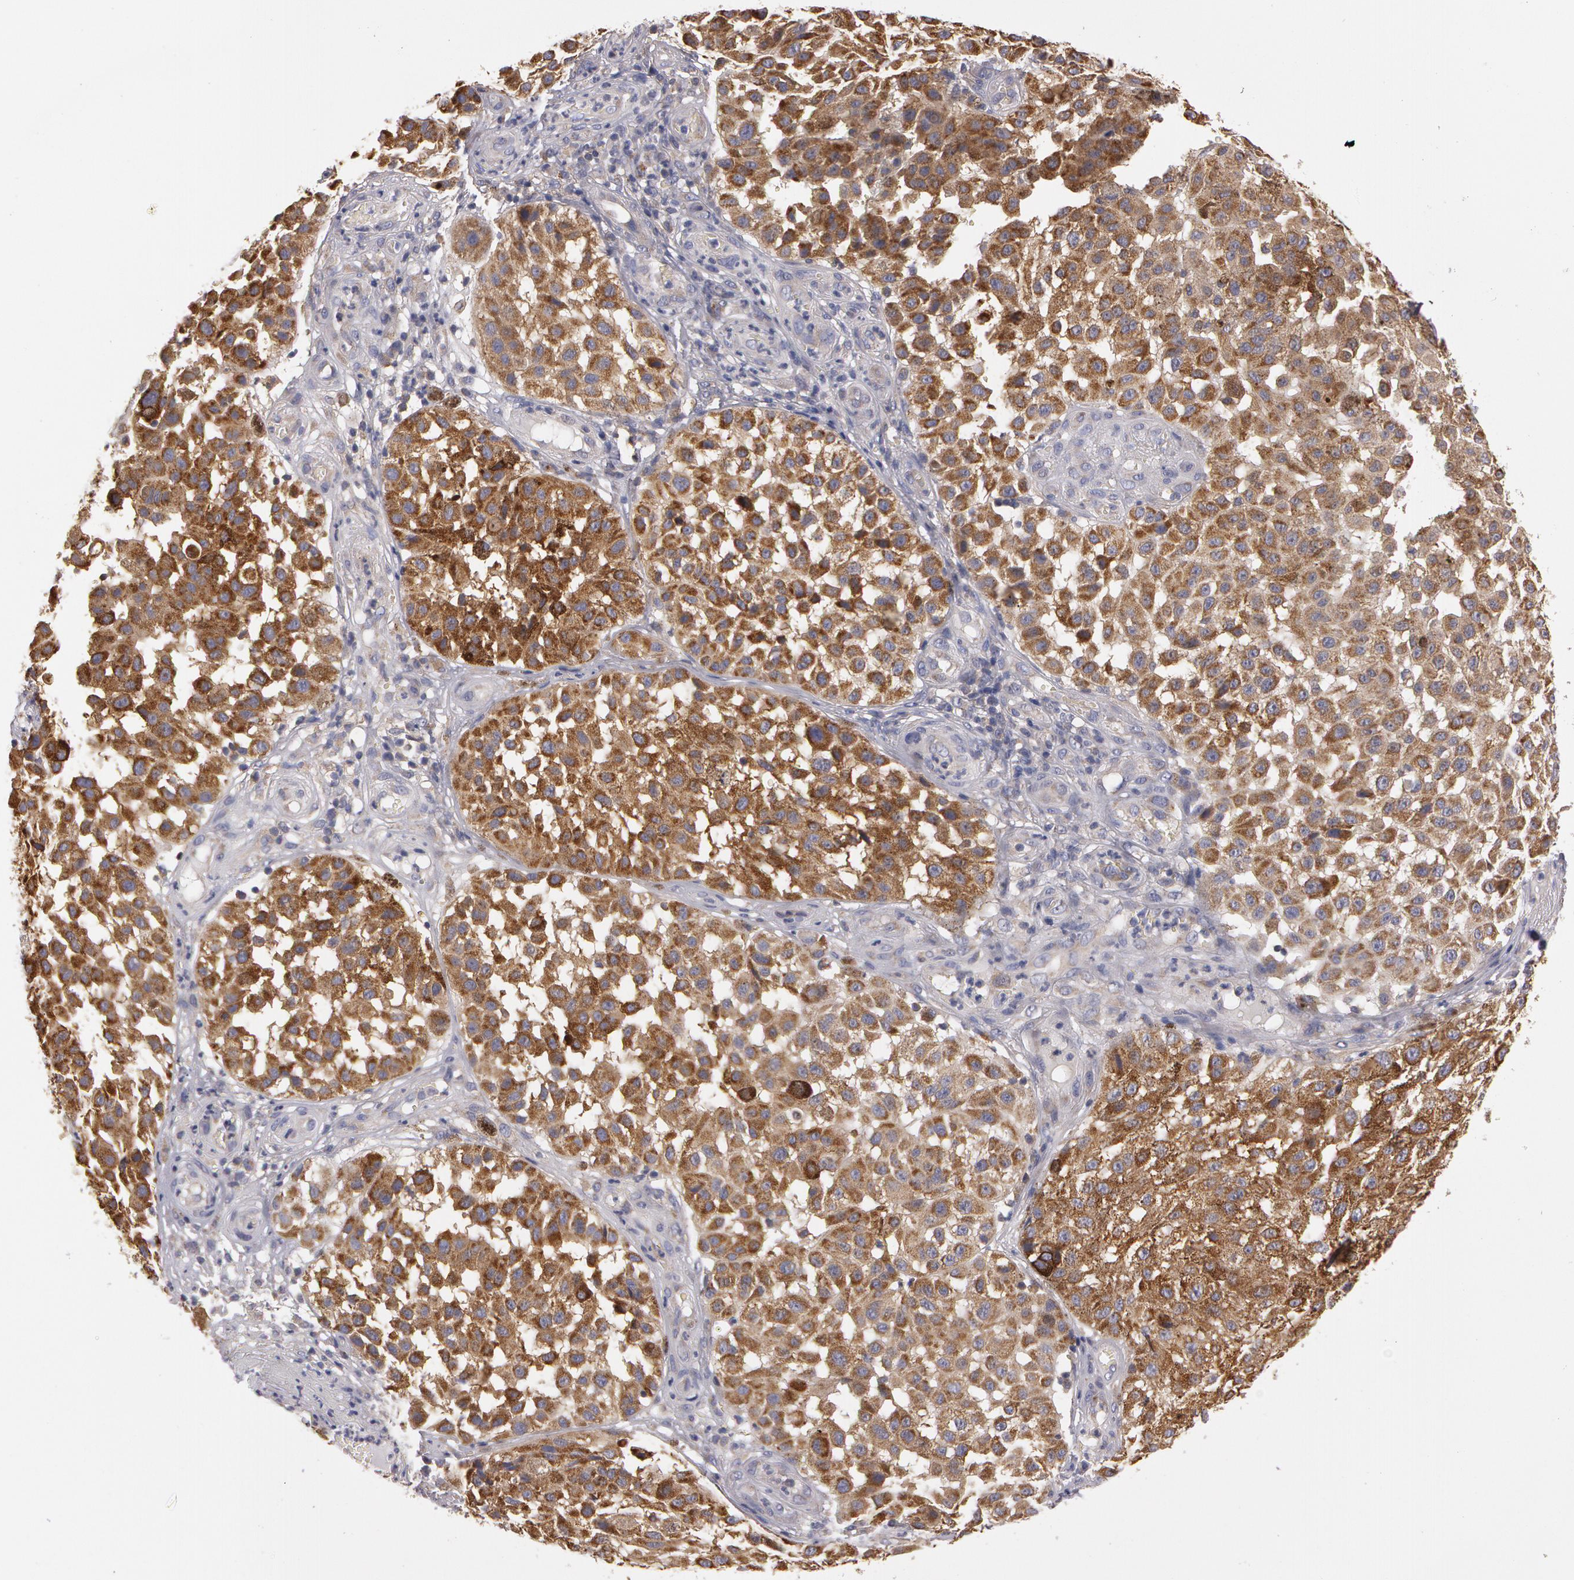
{"staining": {"intensity": "moderate", "quantity": ">75%", "location": "cytoplasmic/membranous"}, "tissue": "melanoma", "cell_type": "Tumor cells", "image_type": "cancer", "snomed": [{"axis": "morphology", "description": "Malignant melanoma, NOS"}, {"axis": "topography", "description": "Skin"}], "caption": "This is a histology image of immunohistochemistry staining of melanoma, which shows moderate positivity in the cytoplasmic/membranous of tumor cells.", "gene": "NEK9", "patient": {"sex": "female", "age": 64}}